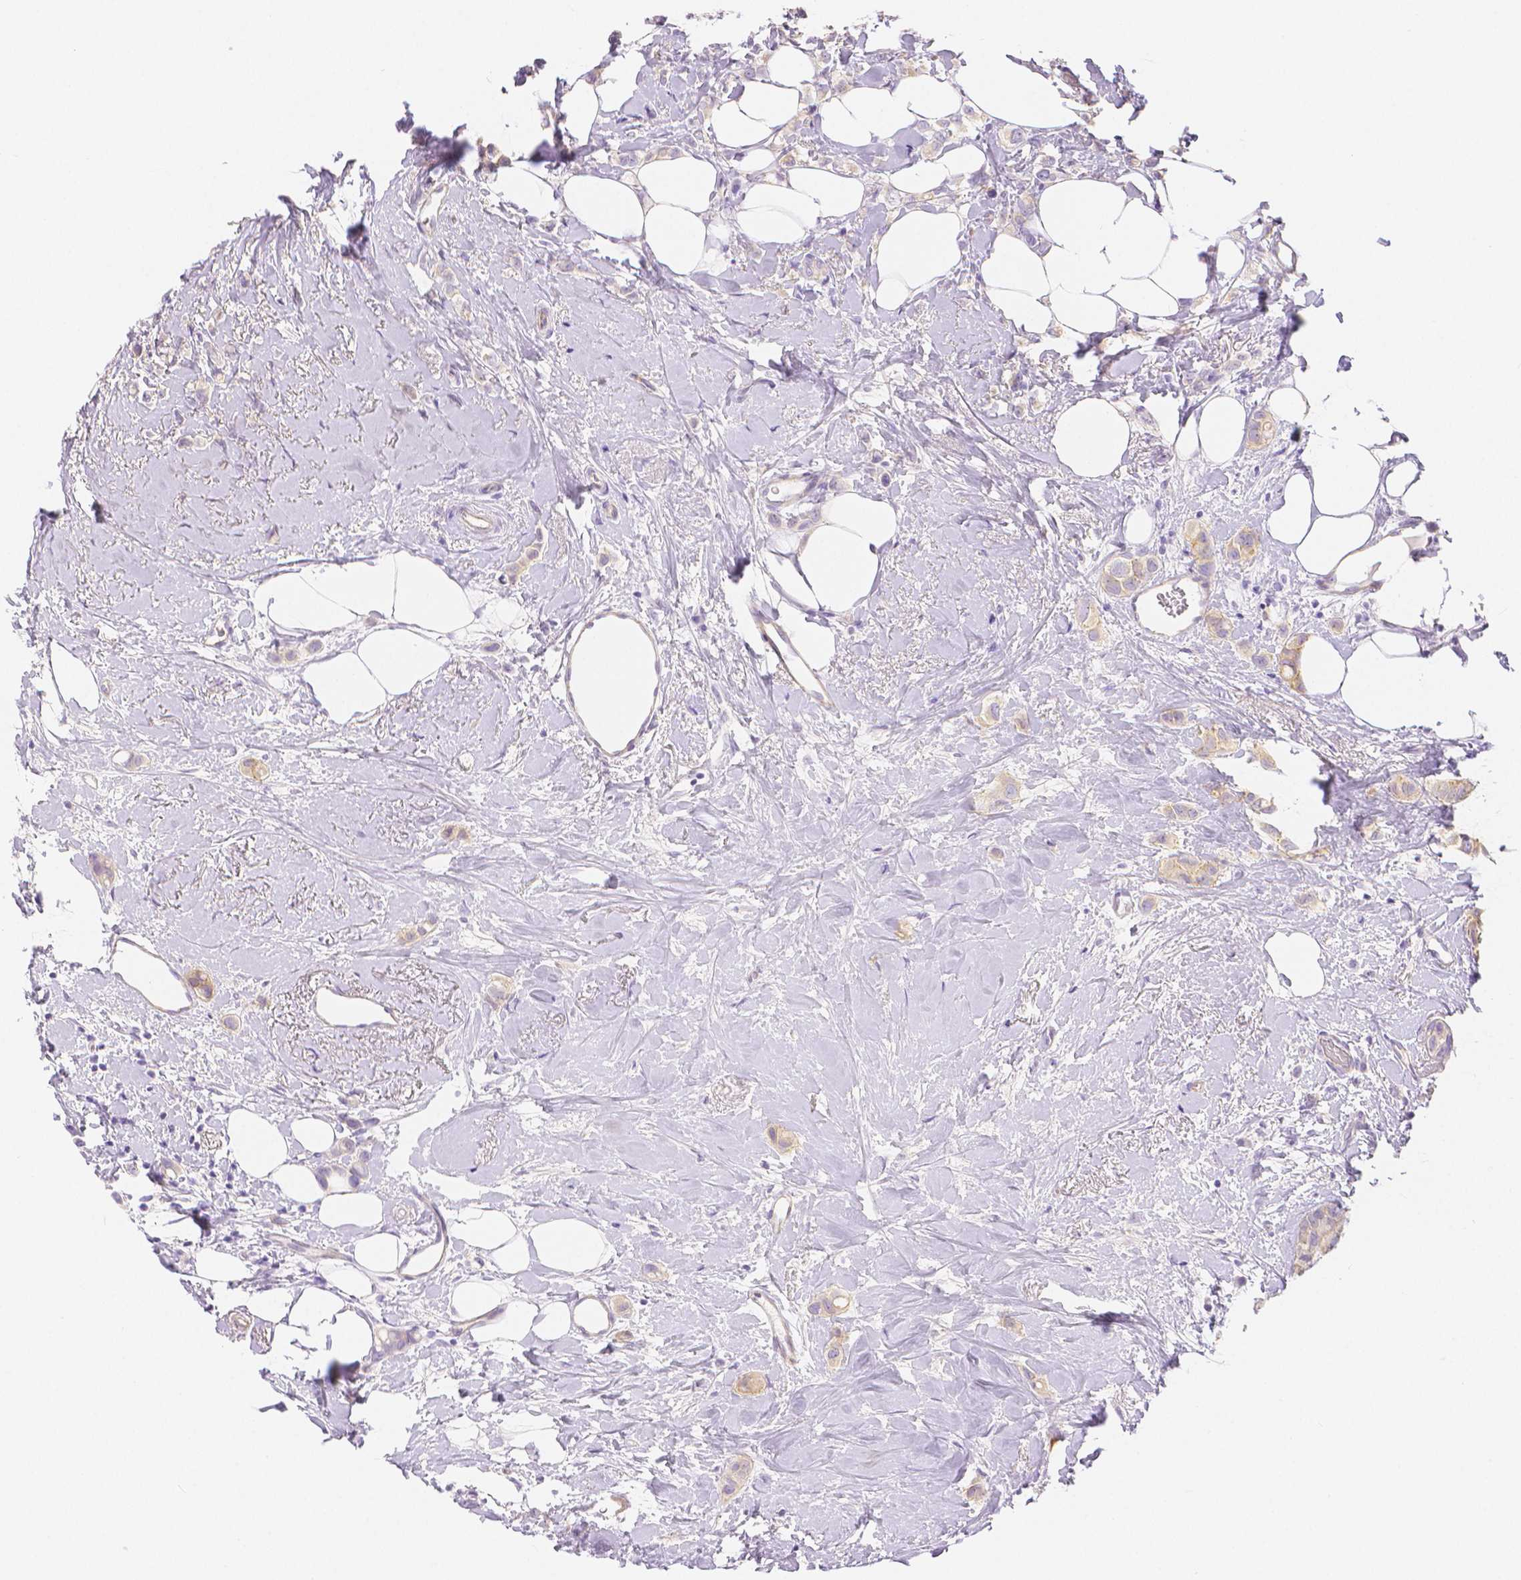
{"staining": {"intensity": "weak", "quantity": "<25%", "location": "cytoplasmic/membranous"}, "tissue": "breast cancer", "cell_type": "Tumor cells", "image_type": "cancer", "snomed": [{"axis": "morphology", "description": "Lobular carcinoma"}, {"axis": "topography", "description": "Breast"}], "caption": "This is an immunohistochemistry histopathology image of breast cancer (lobular carcinoma). There is no positivity in tumor cells.", "gene": "SLC27A5", "patient": {"sex": "female", "age": 66}}